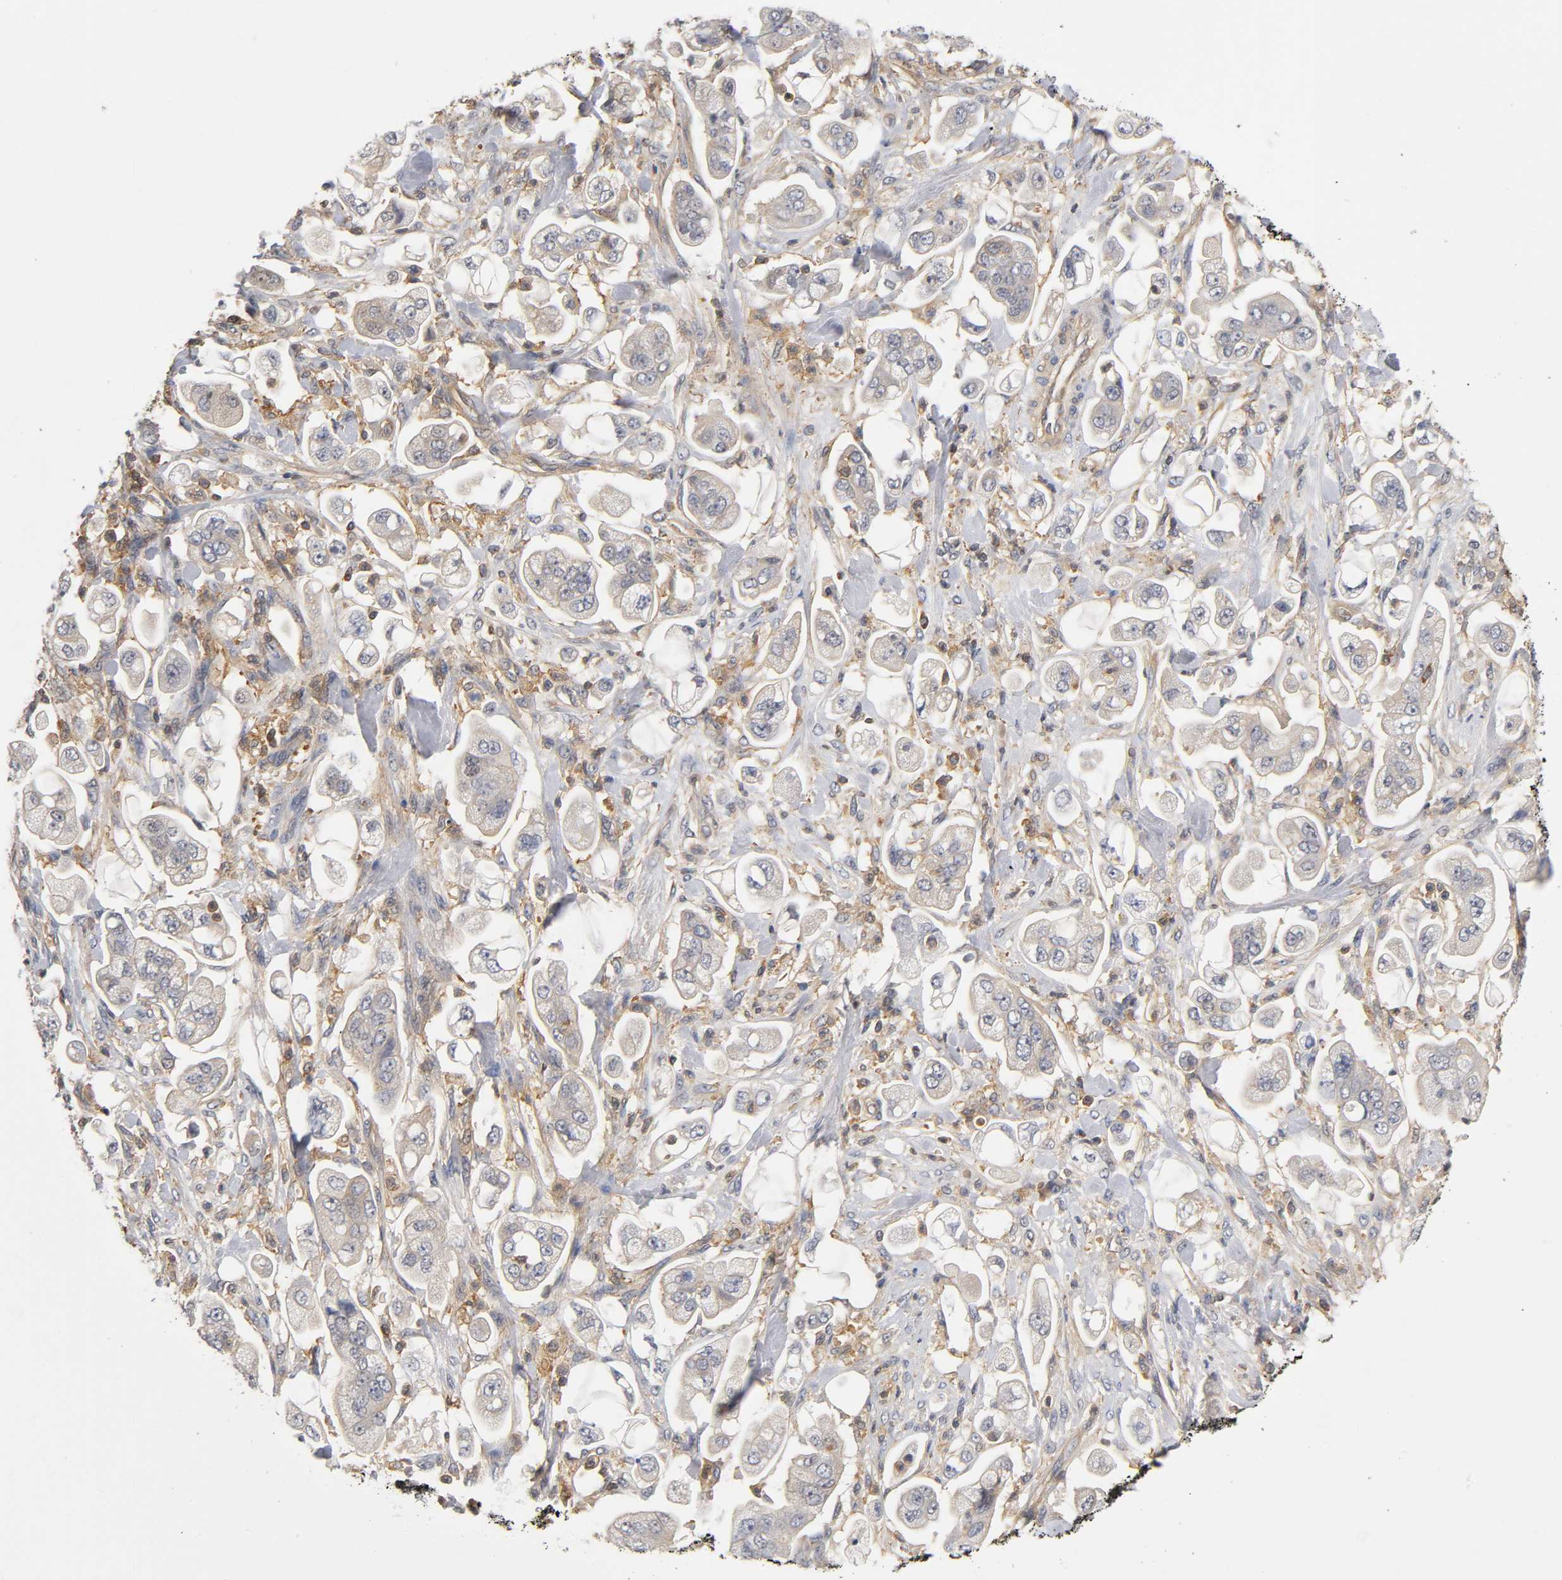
{"staining": {"intensity": "weak", "quantity": "25%-75%", "location": "cytoplasmic/membranous"}, "tissue": "stomach cancer", "cell_type": "Tumor cells", "image_type": "cancer", "snomed": [{"axis": "morphology", "description": "Adenocarcinoma, NOS"}, {"axis": "topography", "description": "Stomach"}], "caption": "A photomicrograph of stomach adenocarcinoma stained for a protein shows weak cytoplasmic/membranous brown staining in tumor cells. The staining is performed using DAB brown chromogen to label protein expression. The nuclei are counter-stained blue using hematoxylin.", "gene": "ACTR2", "patient": {"sex": "male", "age": 62}}